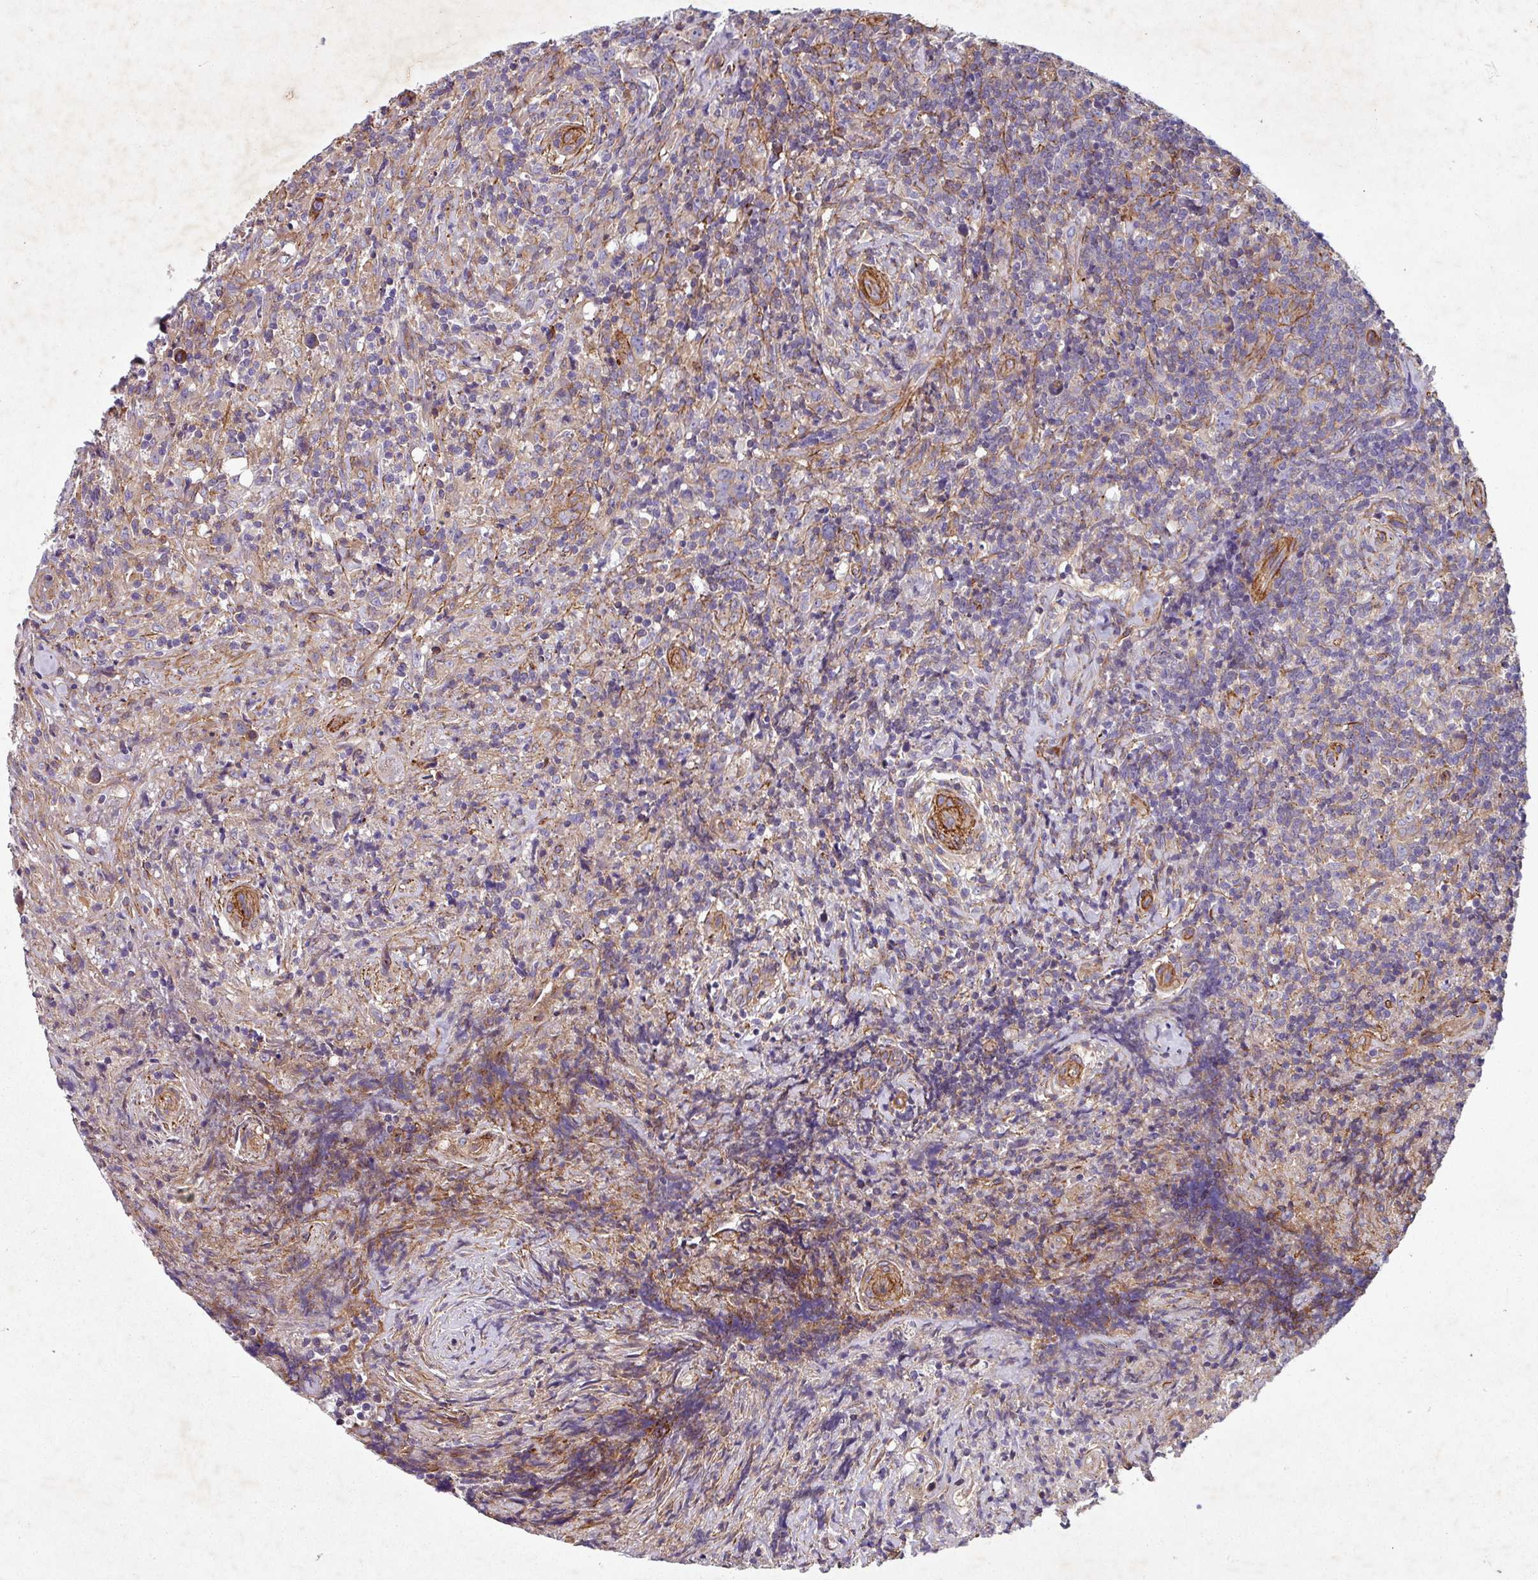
{"staining": {"intensity": "negative", "quantity": "none", "location": "none"}, "tissue": "lymphoma", "cell_type": "Tumor cells", "image_type": "cancer", "snomed": [{"axis": "morphology", "description": "Hodgkin's disease, NOS"}, {"axis": "topography", "description": "Lymph node"}], "caption": "Immunohistochemical staining of lymphoma demonstrates no significant expression in tumor cells.", "gene": "ATP2C2", "patient": {"sex": "female", "age": 18}}